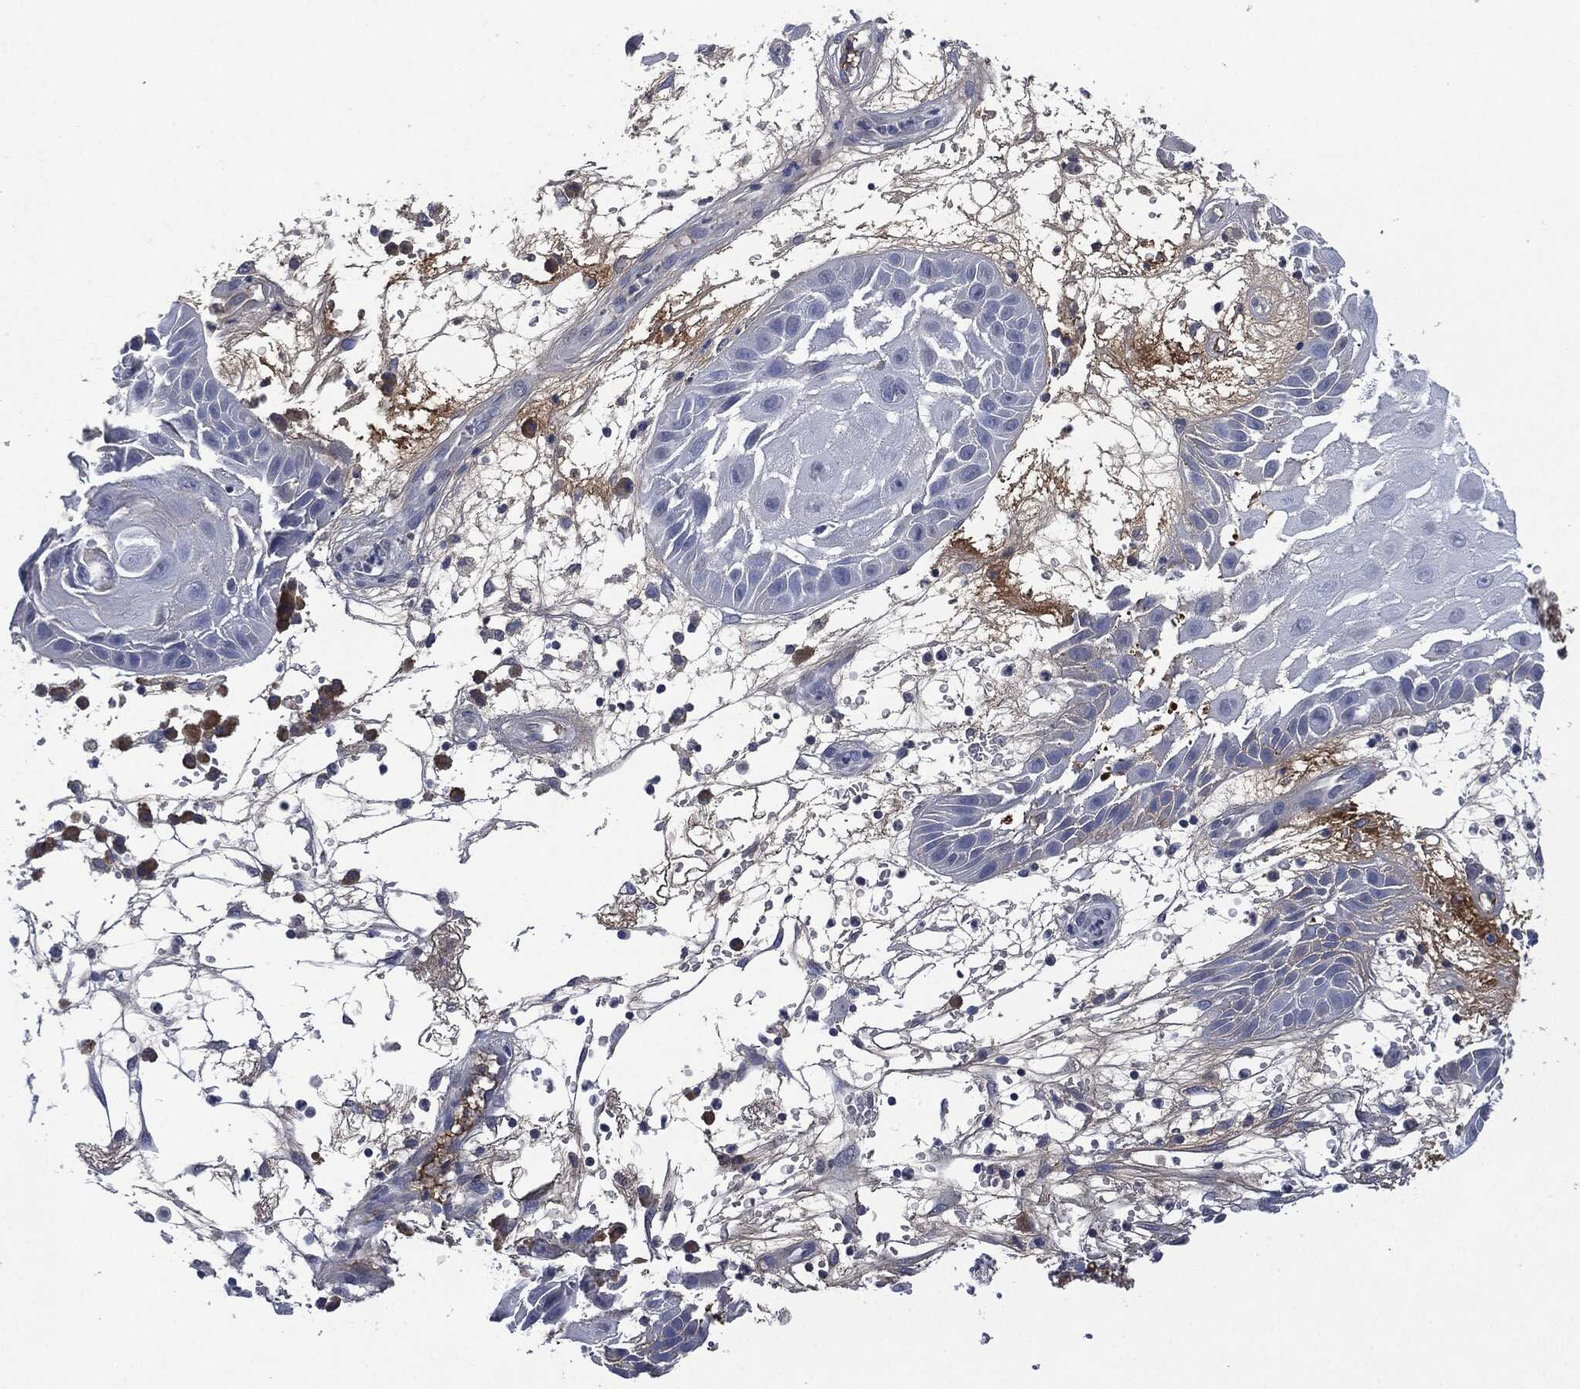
{"staining": {"intensity": "negative", "quantity": "none", "location": "none"}, "tissue": "skin cancer", "cell_type": "Tumor cells", "image_type": "cancer", "snomed": [{"axis": "morphology", "description": "Normal tissue, NOS"}, {"axis": "morphology", "description": "Squamous cell carcinoma, NOS"}, {"axis": "topography", "description": "Skin"}], "caption": "The image demonstrates no significant expression in tumor cells of skin cancer.", "gene": "SIGLEC7", "patient": {"sex": "male", "age": 79}}